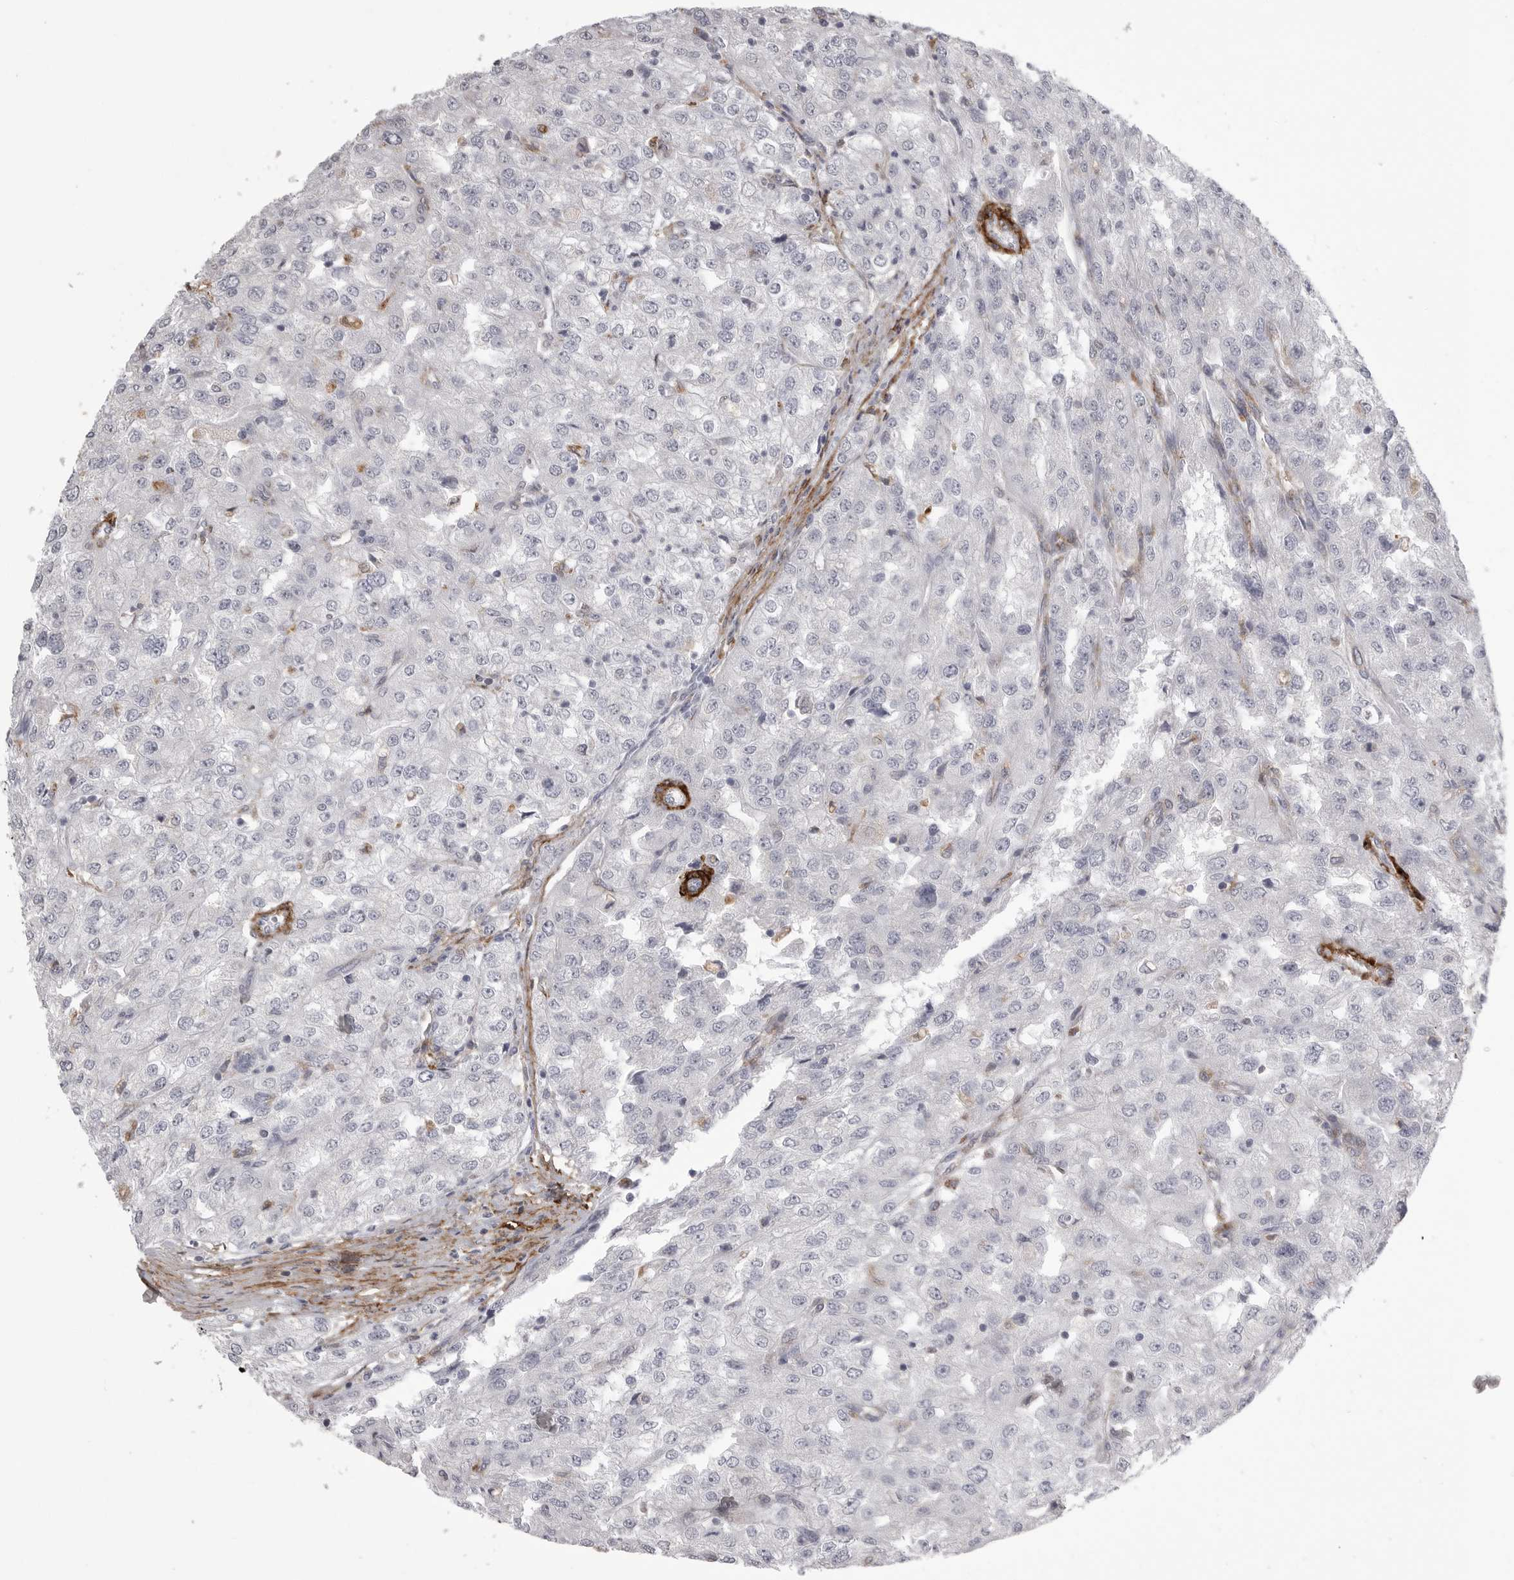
{"staining": {"intensity": "negative", "quantity": "none", "location": "none"}, "tissue": "renal cancer", "cell_type": "Tumor cells", "image_type": "cancer", "snomed": [{"axis": "morphology", "description": "Adenocarcinoma, NOS"}, {"axis": "topography", "description": "Kidney"}], "caption": "IHC micrograph of human renal cancer stained for a protein (brown), which displays no positivity in tumor cells.", "gene": "AOC3", "patient": {"sex": "female", "age": 54}}